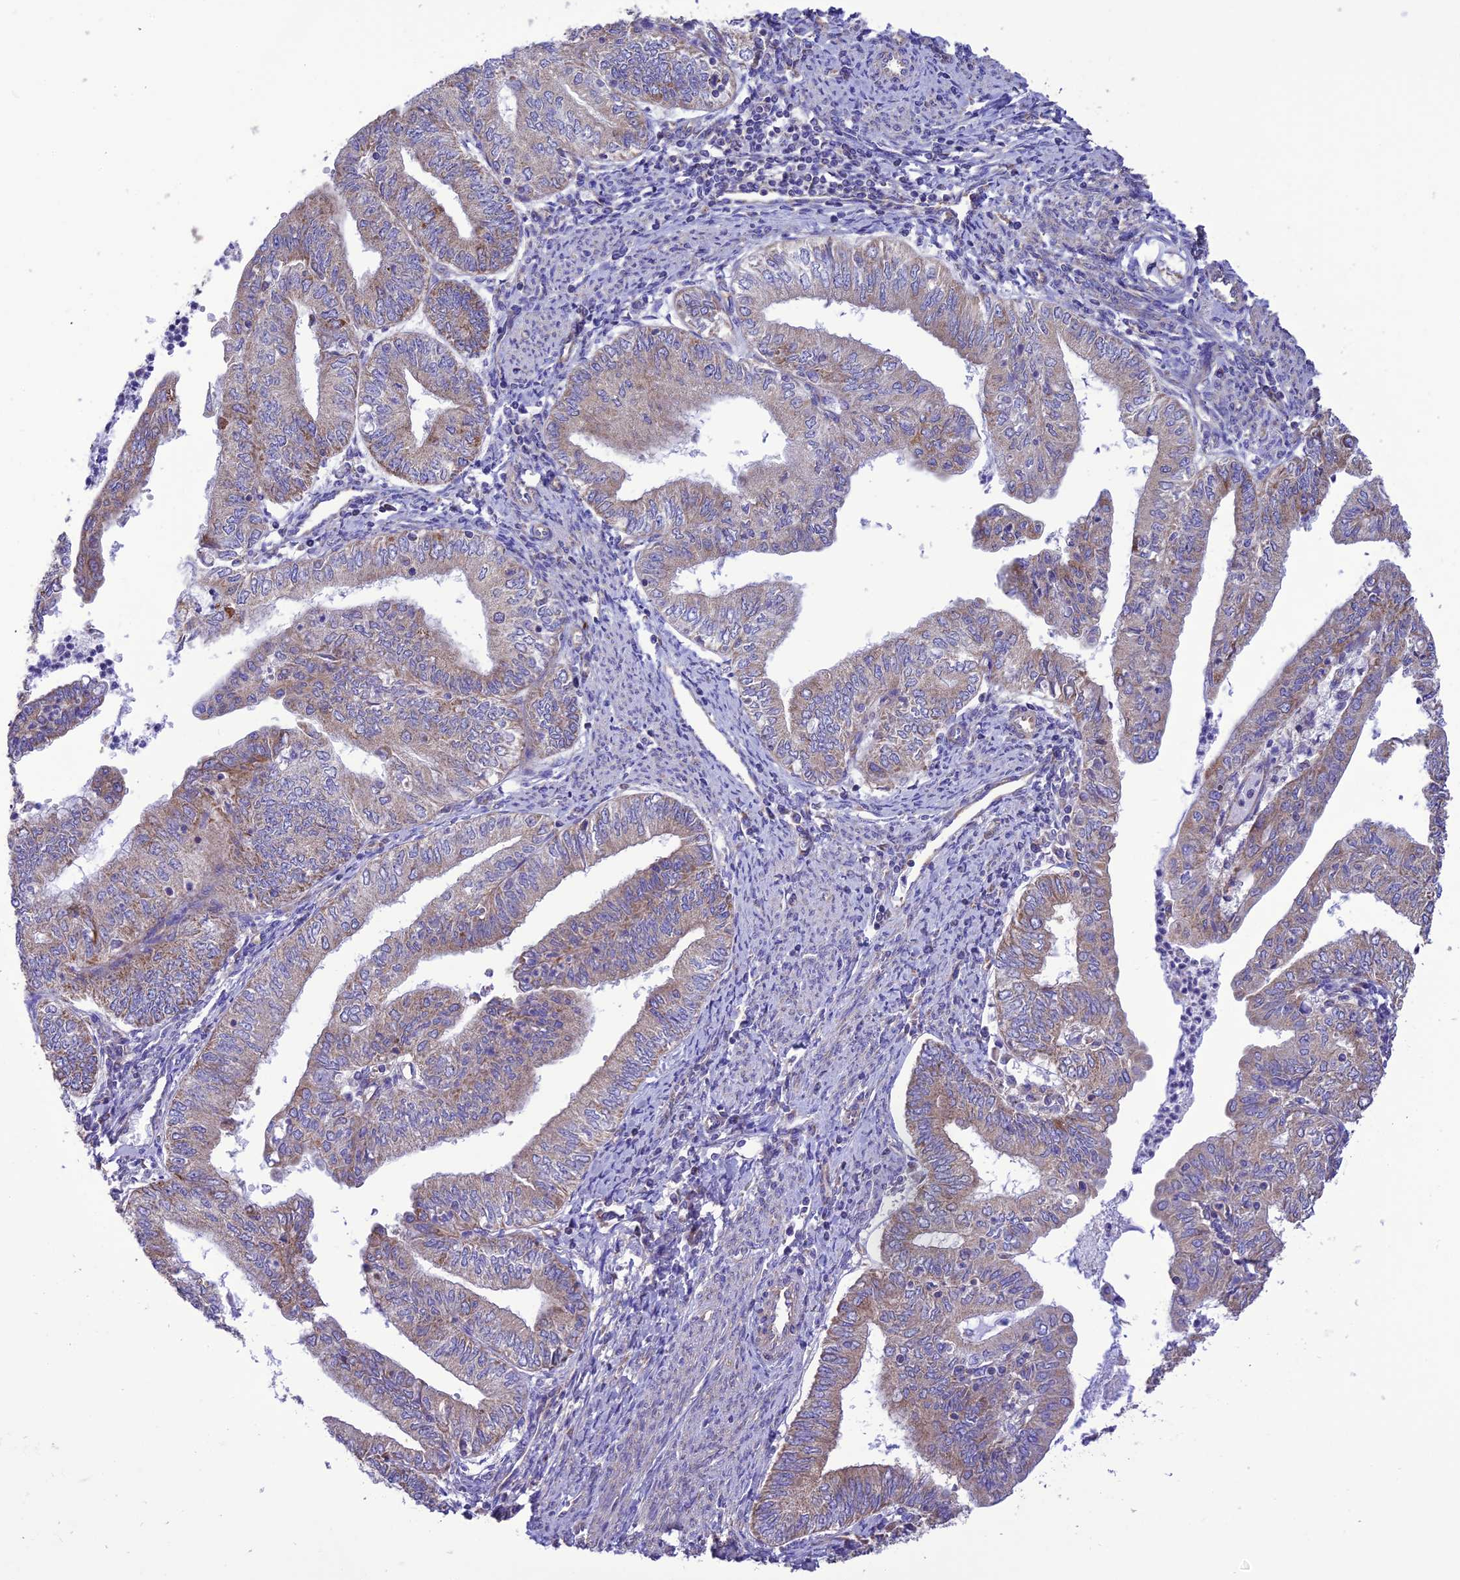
{"staining": {"intensity": "weak", "quantity": "25%-75%", "location": "cytoplasmic/membranous"}, "tissue": "endometrial cancer", "cell_type": "Tumor cells", "image_type": "cancer", "snomed": [{"axis": "morphology", "description": "Adenocarcinoma, NOS"}, {"axis": "topography", "description": "Endometrium"}], "caption": "An IHC photomicrograph of tumor tissue is shown. Protein staining in brown labels weak cytoplasmic/membranous positivity in endometrial cancer within tumor cells.", "gene": "MAP3K12", "patient": {"sex": "female", "age": 66}}